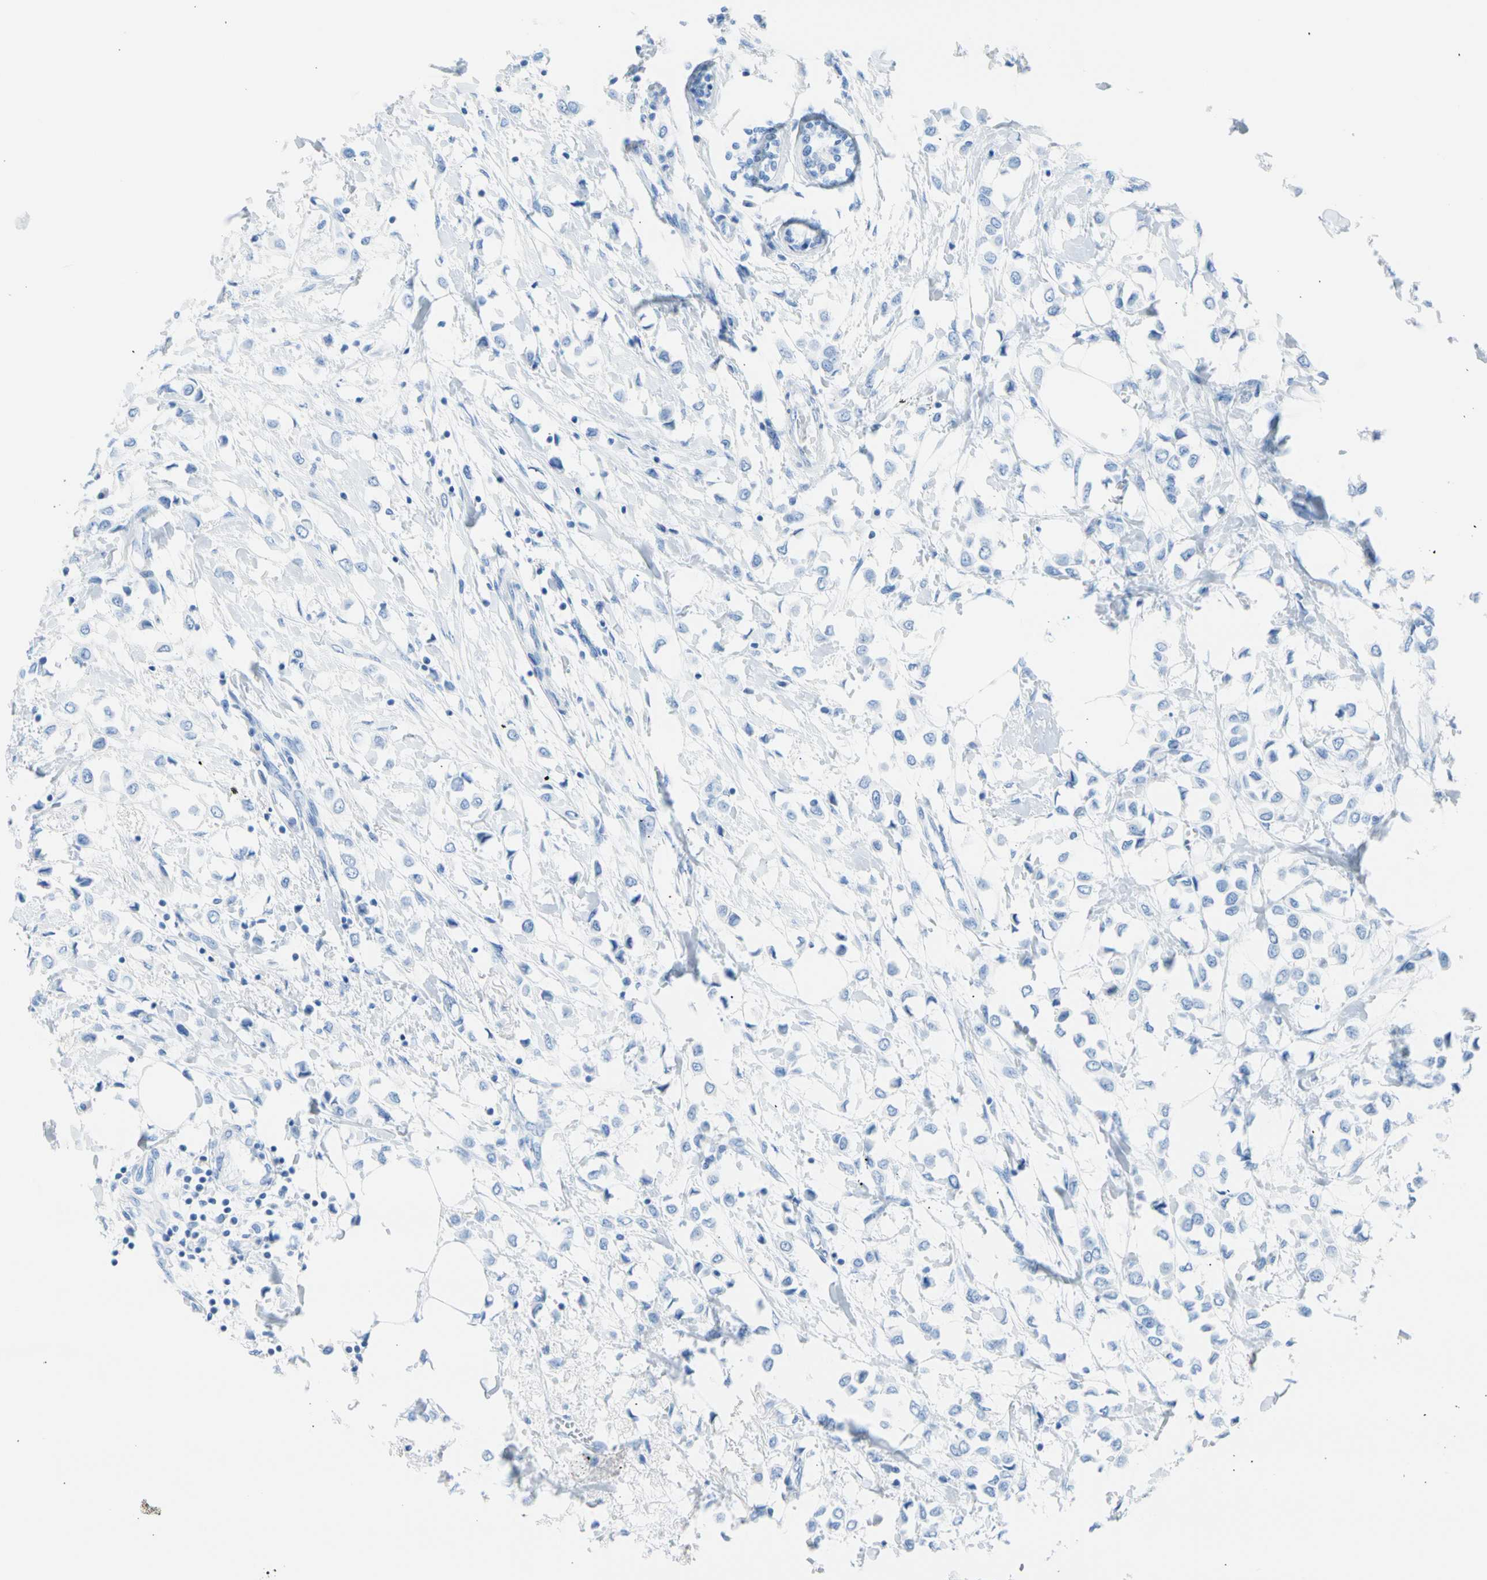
{"staining": {"intensity": "negative", "quantity": "none", "location": "none"}, "tissue": "breast cancer", "cell_type": "Tumor cells", "image_type": "cancer", "snomed": [{"axis": "morphology", "description": "Lobular carcinoma"}, {"axis": "topography", "description": "Breast"}], "caption": "IHC micrograph of neoplastic tissue: human lobular carcinoma (breast) stained with DAB (3,3'-diaminobenzidine) reveals no significant protein expression in tumor cells.", "gene": "CEL", "patient": {"sex": "female", "age": 51}}